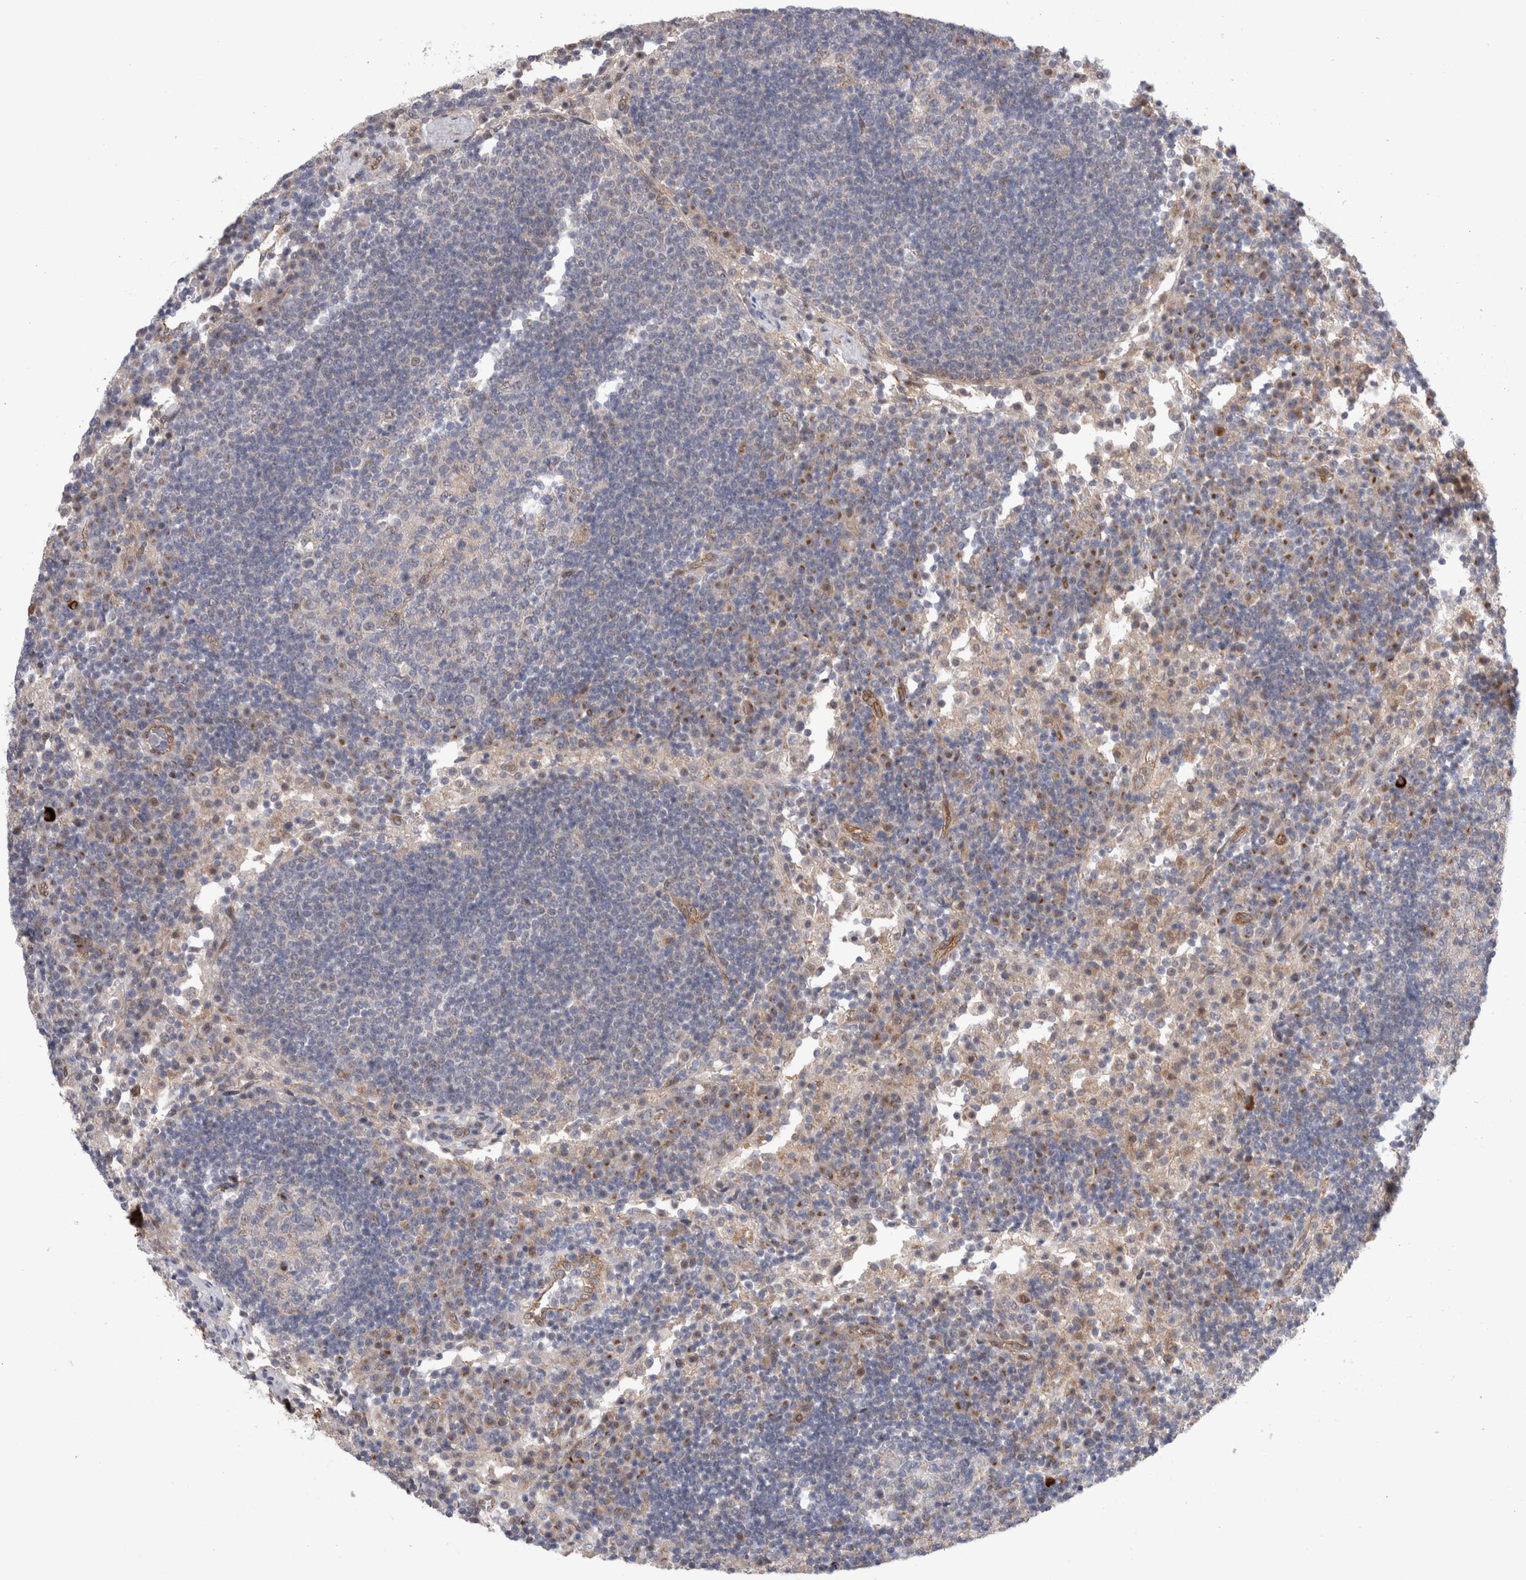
{"staining": {"intensity": "negative", "quantity": "none", "location": "none"}, "tissue": "lymph node", "cell_type": "Germinal center cells", "image_type": "normal", "snomed": [{"axis": "morphology", "description": "Normal tissue, NOS"}, {"axis": "topography", "description": "Lymph node"}], "caption": "Micrograph shows no significant protein staining in germinal center cells of normal lymph node.", "gene": "TAFA5", "patient": {"sex": "female", "age": 53}}